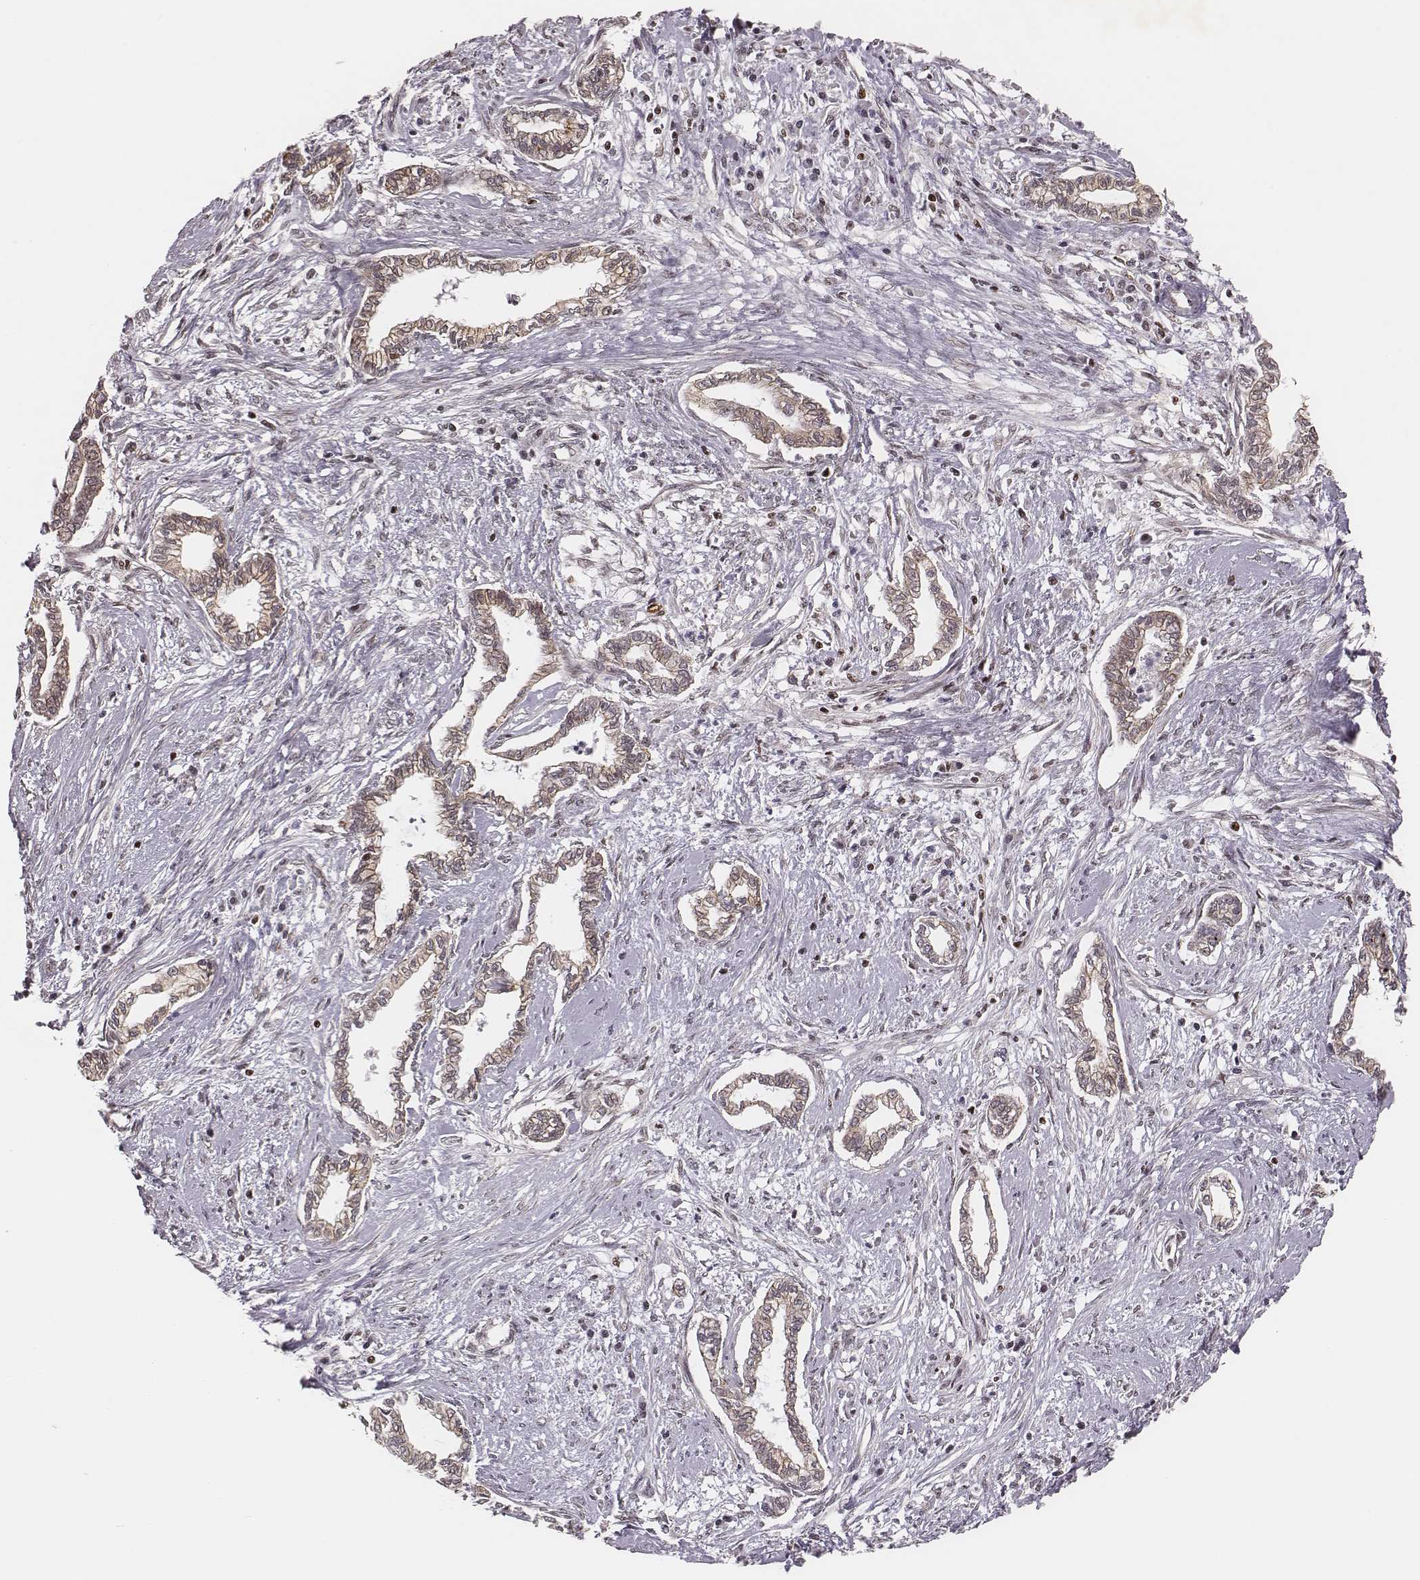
{"staining": {"intensity": "weak", "quantity": ">75%", "location": "cytoplasmic/membranous"}, "tissue": "cervical cancer", "cell_type": "Tumor cells", "image_type": "cancer", "snomed": [{"axis": "morphology", "description": "Adenocarcinoma, NOS"}, {"axis": "topography", "description": "Cervix"}], "caption": "A micrograph of human cervical cancer (adenocarcinoma) stained for a protein exhibits weak cytoplasmic/membranous brown staining in tumor cells. Nuclei are stained in blue.", "gene": "WDR59", "patient": {"sex": "female", "age": 62}}